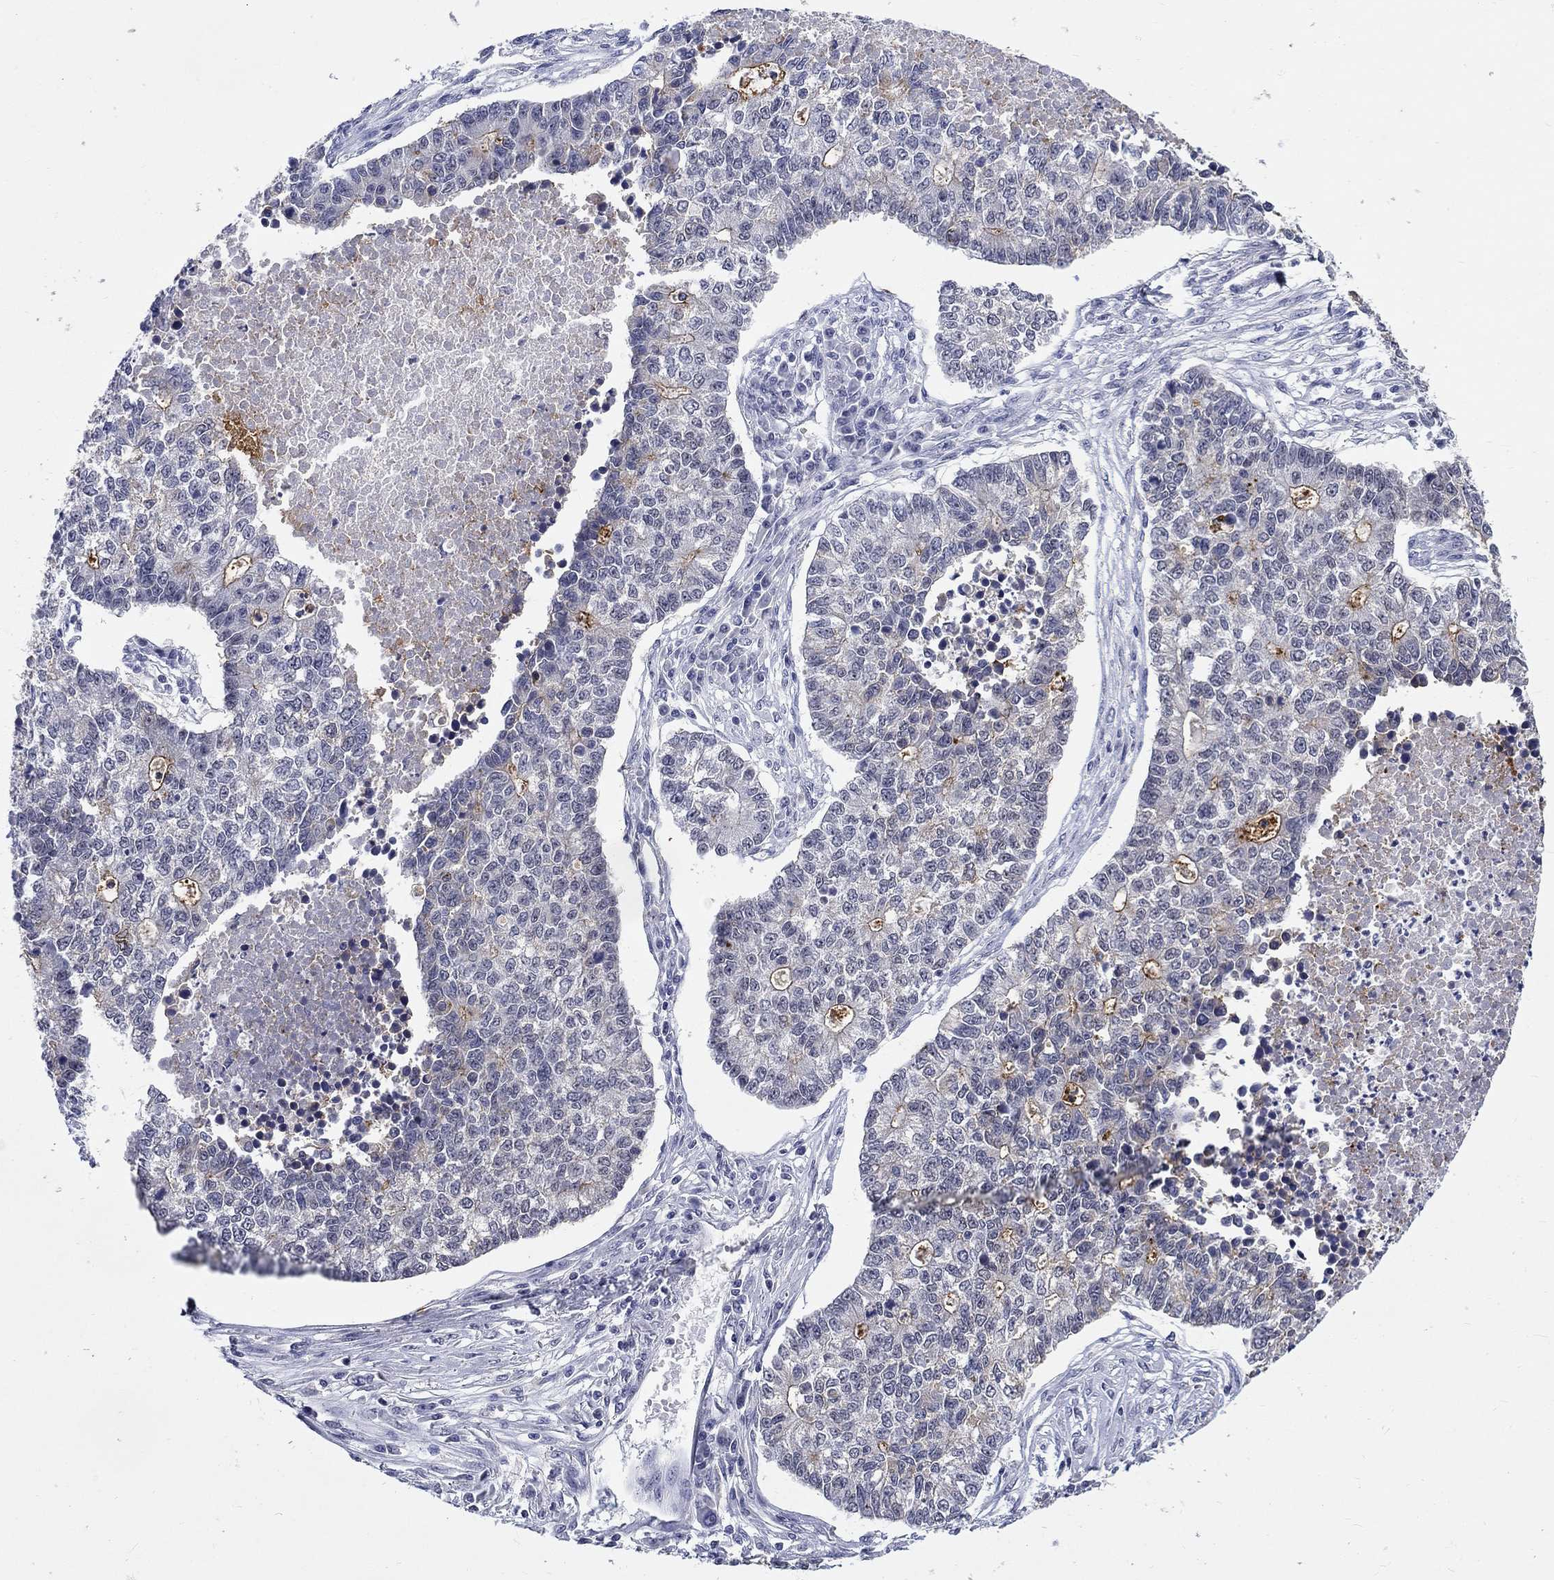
{"staining": {"intensity": "negative", "quantity": "none", "location": "none"}, "tissue": "lung cancer", "cell_type": "Tumor cells", "image_type": "cancer", "snomed": [{"axis": "morphology", "description": "Adenocarcinoma, NOS"}, {"axis": "topography", "description": "Lung"}], "caption": "Tumor cells show no significant positivity in lung cancer.", "gene": "GRIN1", "patient": {"sex": "male", "age": 57}}